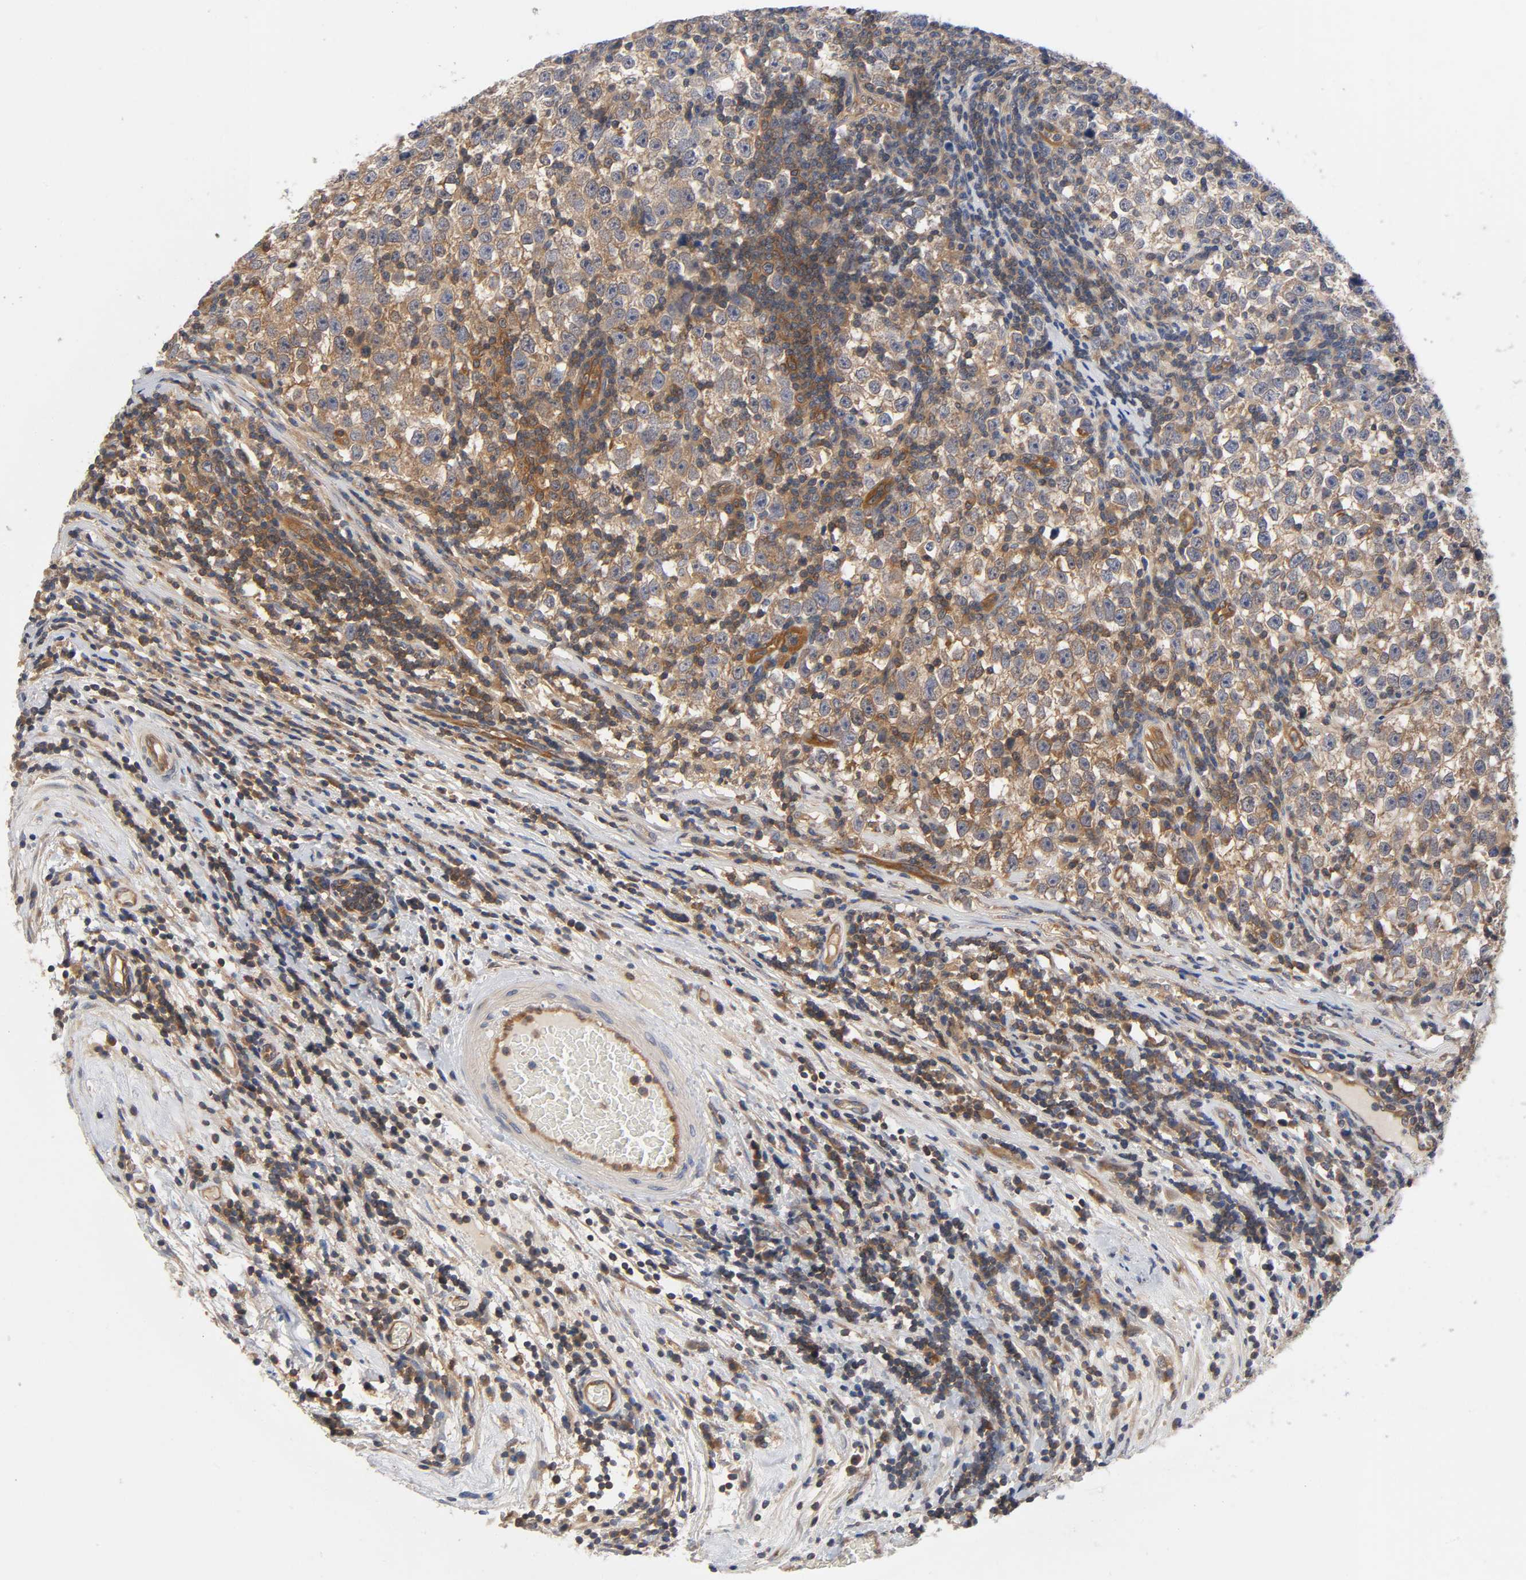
{"staining": {"intensity": "moderate", "quantity": "25%-75%", "location": "cytoplasmic/membranous"}, "tissue": "testis cancer", "cell_type": "Tumor cells", "image_type": "cancer", "snomed": [{"axis": "morphology", "description": "Seminoma, NOS"}, {"axis": "topography", "description": "Testis"}], "caption": "This is a photomicrograph of immunohistochemistry (IHC) staining of seminoma (testis), which shows moderate positivity in the cytoplasmic/membranous of tumor cells.", "gene": "PRKAB1", "patient": {"sex": "male", "age": 43}}